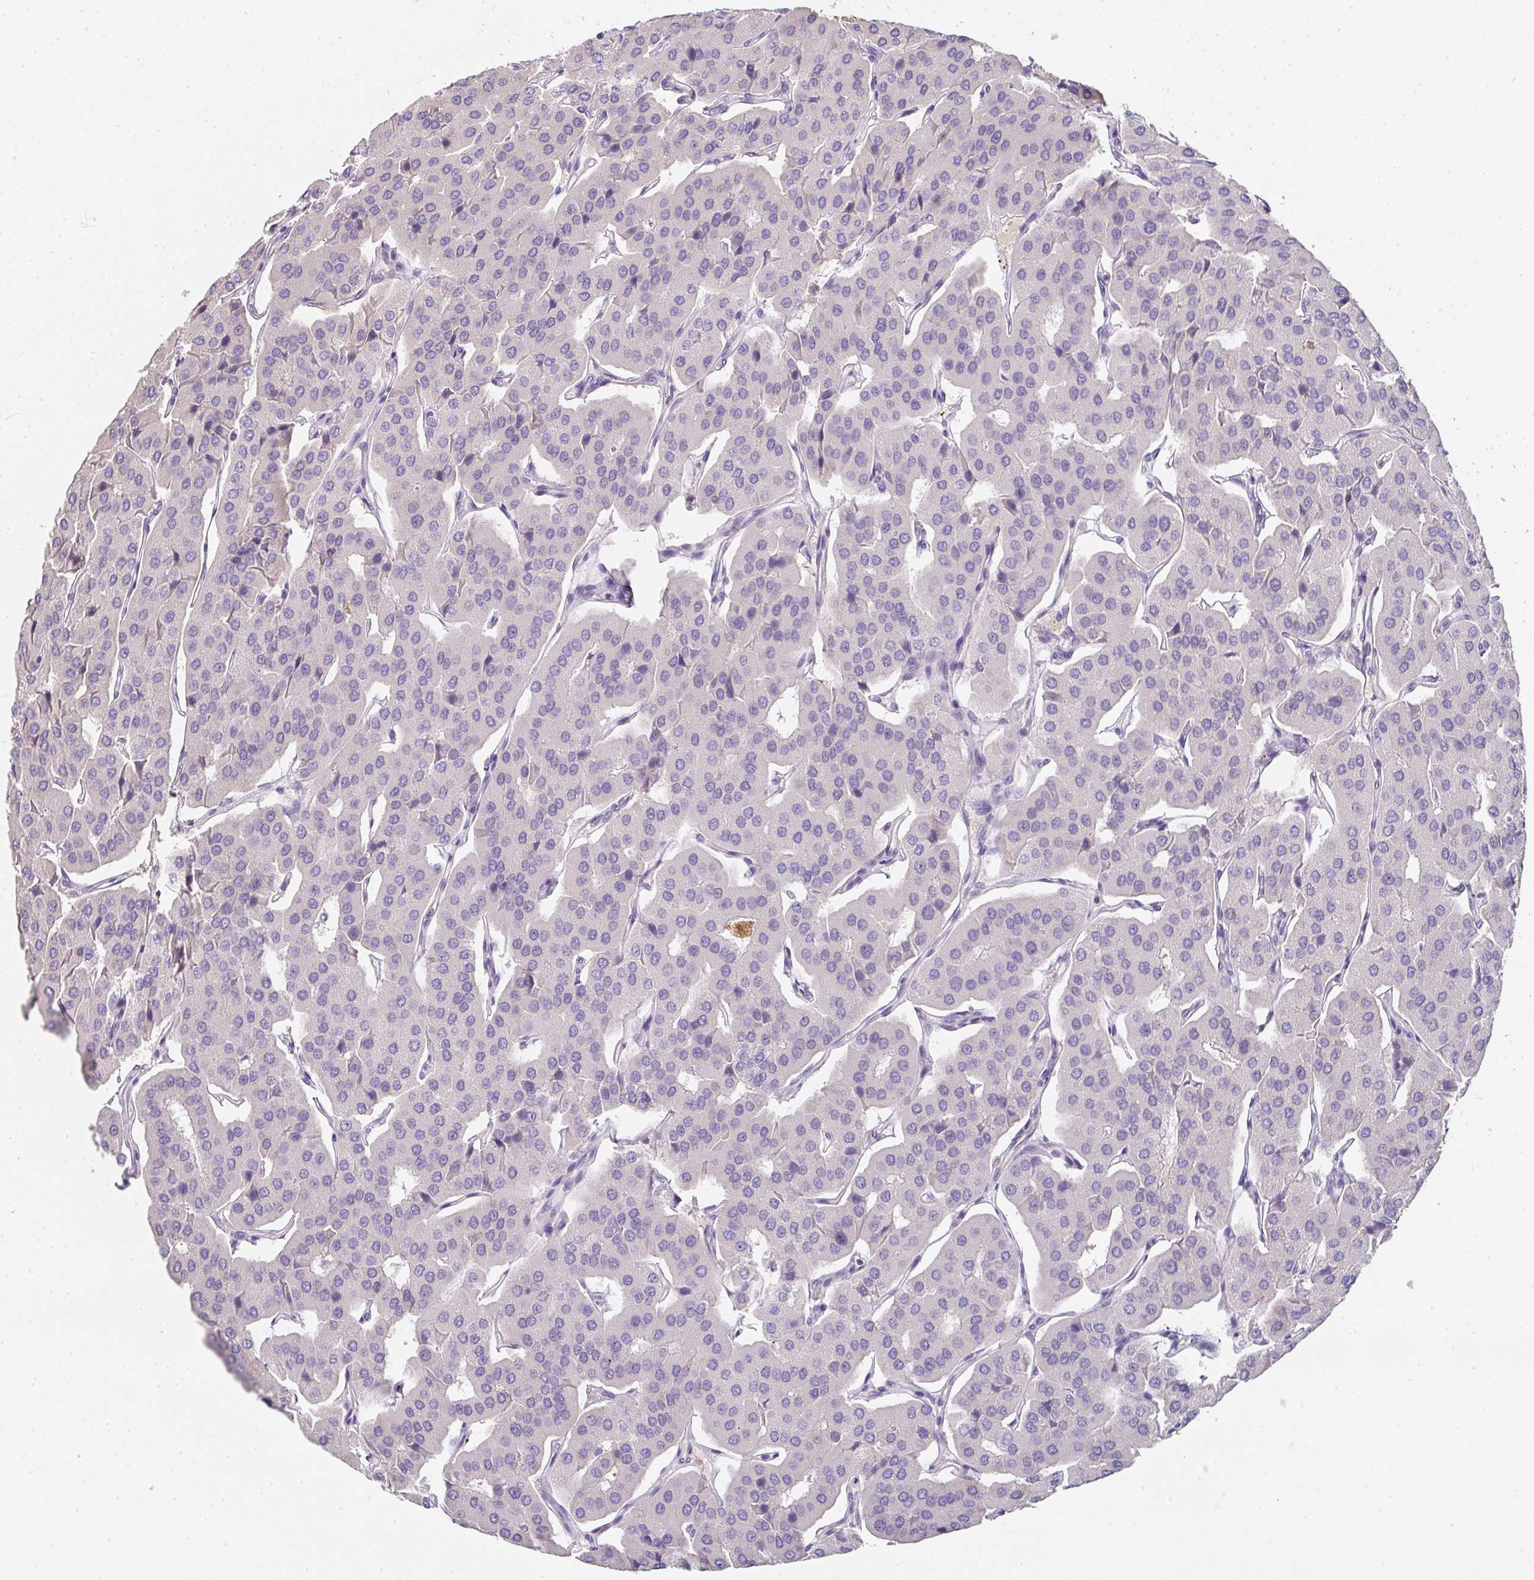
{"staining": {"intensity": "negative", "quantity": "none", "location": "none"}, "tissue": "parathyroid gland", "cell_type": "Glandular cells", "image_type": "normal", "snomed": [{"axis": "morphology", "description": "Normal tissue, NOS"}, {"axis": "morphology", "description": "Adenoma, NOS"}, {"axis": "topography", "description": "Parathyroid gland"}], "caption": "An immunohistochemistry image of normal parathyroid gland is shown. There is no staining in glandular cells of parathyroid gland. (Stains: DAB (3,3'-diaminobenzidine) IHC with hematoxylin counter stain, Microscopy: brightfield microscopy at high magnification).", "gene": "ZNF215", "patient": {"sex": "female", "age": 86}}